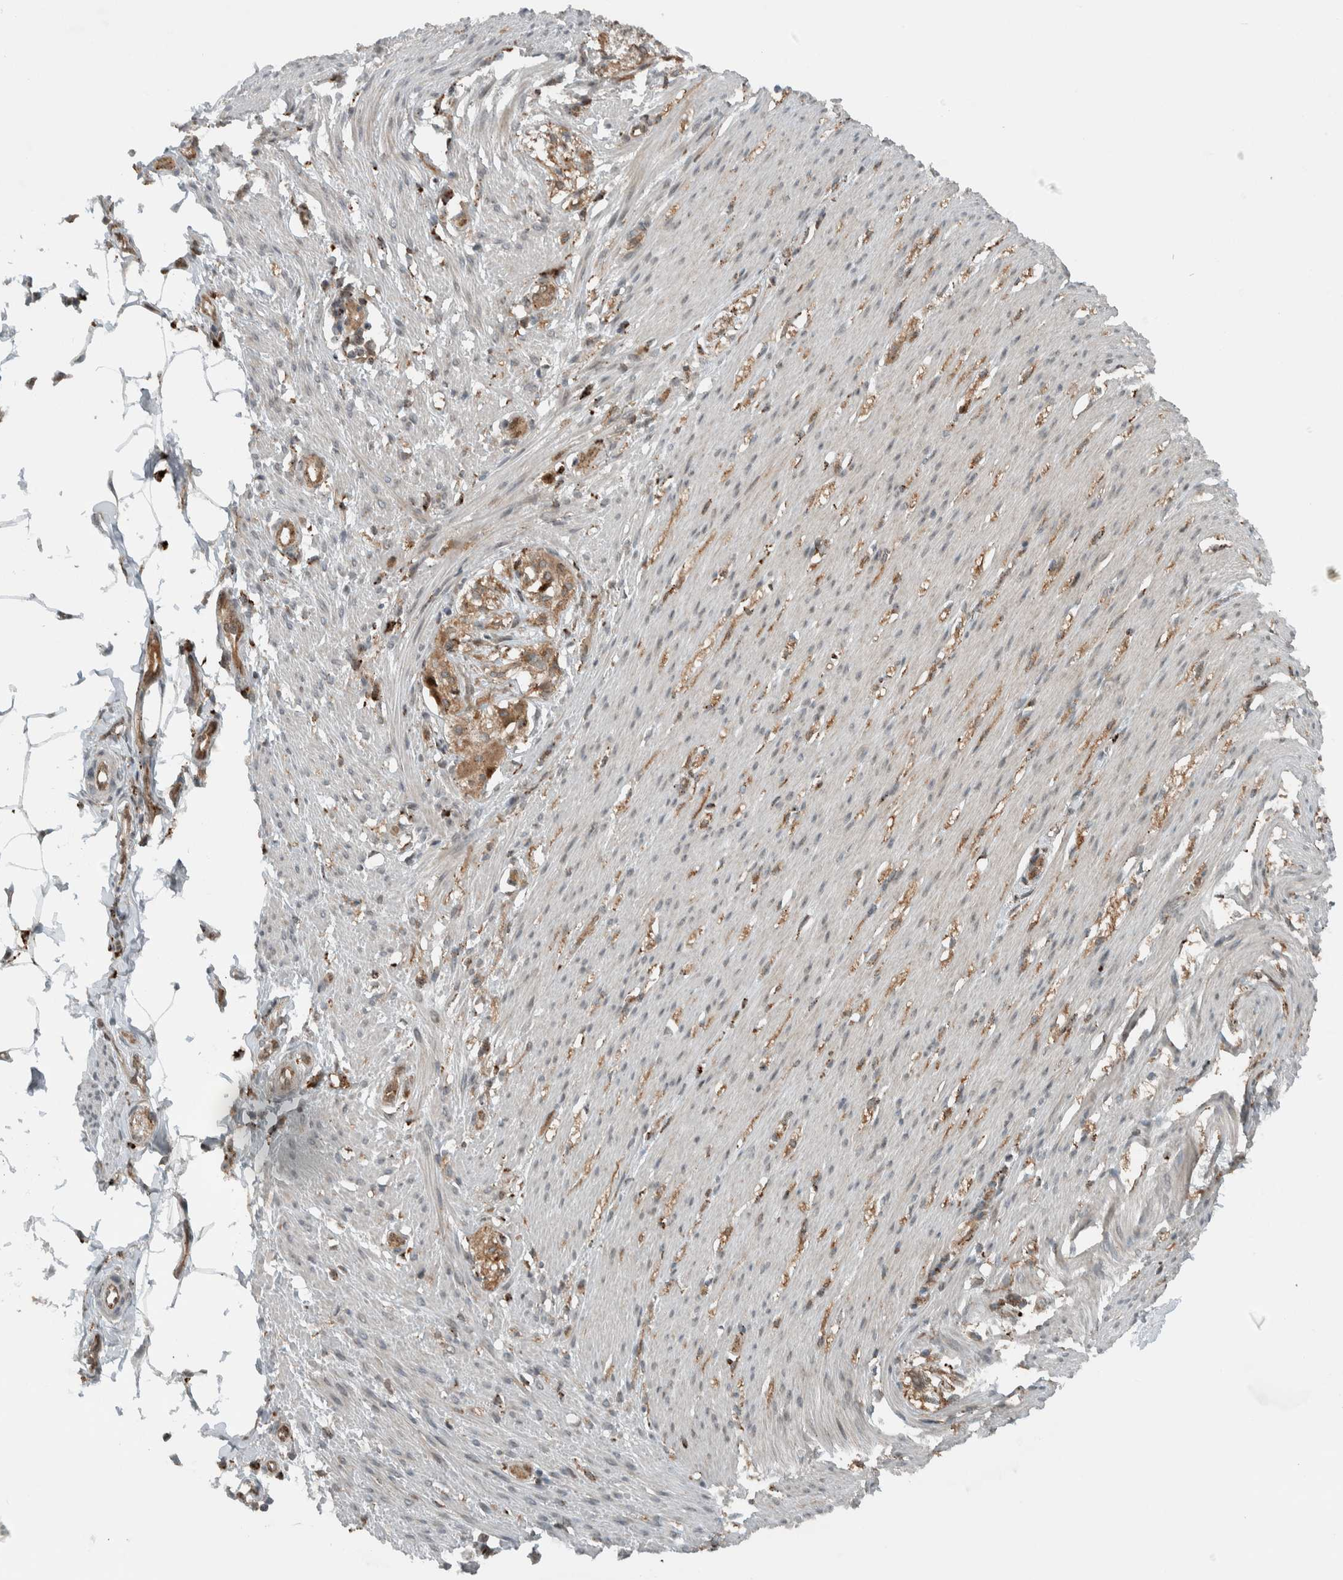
{"staining": {"intensity": "moderate", "quantity": ">75%", "location": "cytoplasmic/membranous,nuclear"}, "tissue": "smooth muscle", "cell_type": "Smooth muscle cells", "image_type": "normal", "snomed": [{"axis": "morphology", "description": "Normal tissue, NOS"}, {"axis": "morphology", "description": "Adenocarcinoma, NOS"}, {"axis": "topography", "description": "Smooth muscle"}, {"axis": "topography", "description": "Colon"}], "caption": "Moderate cytoplasmic/membranous,nuclear positivity for a protein is seen in about >75% of smooth muscle cells of unremarkable smooth muscle using immunohistochemistry.", "gene": "GIGYF1", "patient": {"sex": "male", "age": 14}}